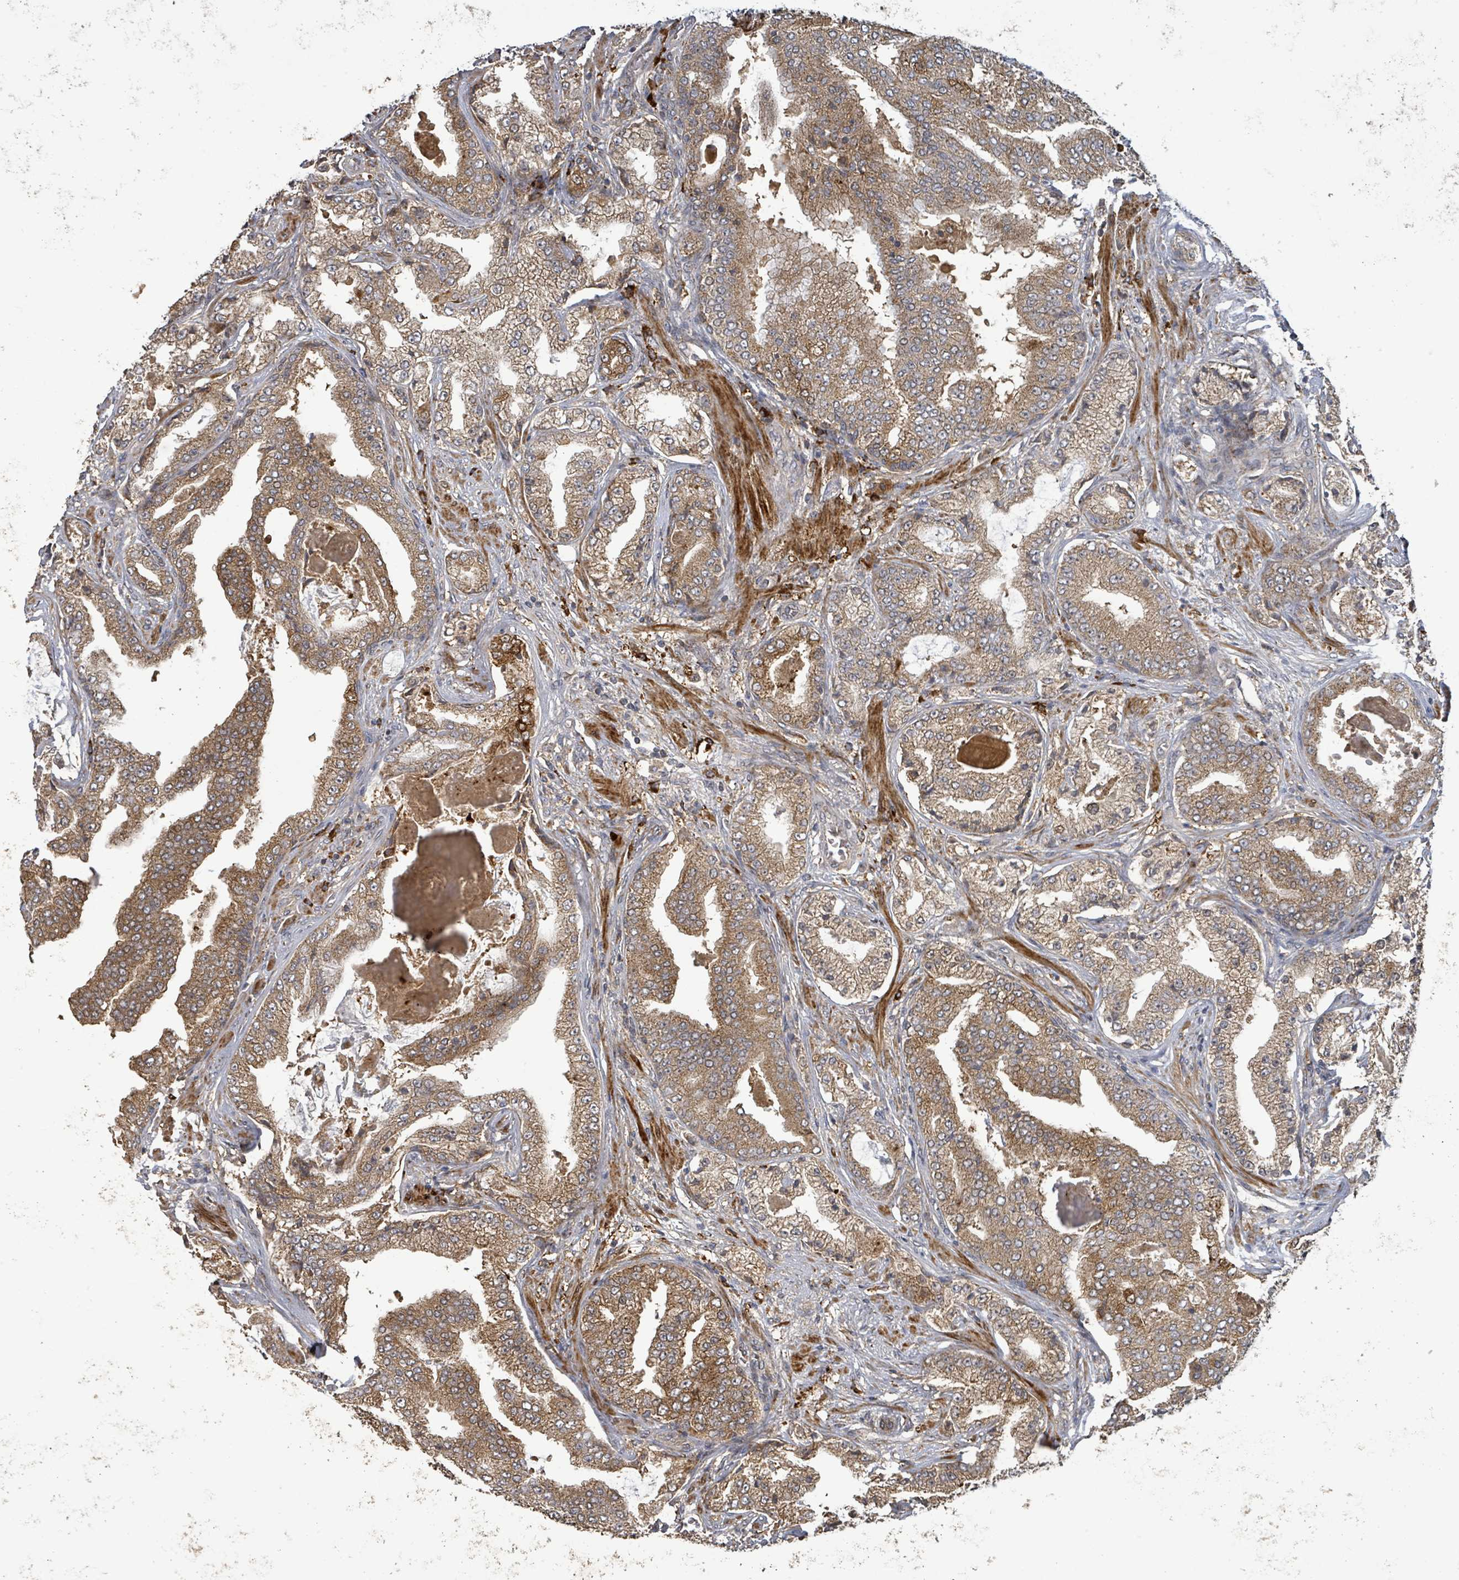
{"staining": {"intensity": "moderate", "quantity": ">75%", "location": "cytoplasmic/membranous"}, "tissue": "prostate cancer", "cell_type": "Tumor cells", "image_type": "cancer", "snomed": [{"axis": "morphology", "description": "Adenocarcinoma, High grade"}, {"axis": "topography", "description": "Prostate"}], "caption": "Brown immunohistochemical staining in prostate cancer demonstrates moderate cytoplasmic/membranous positivity in approximately >75% of tumor cells. The staining was performed using DAB (3,3'-diaminobenzidine) to visualize the protein expression in brown, while the nuclei were stained in blue with hematoxylin (Magnification: 20x).", "gene": "STARD4", "patient": {"sex": "male", "age": 68}}